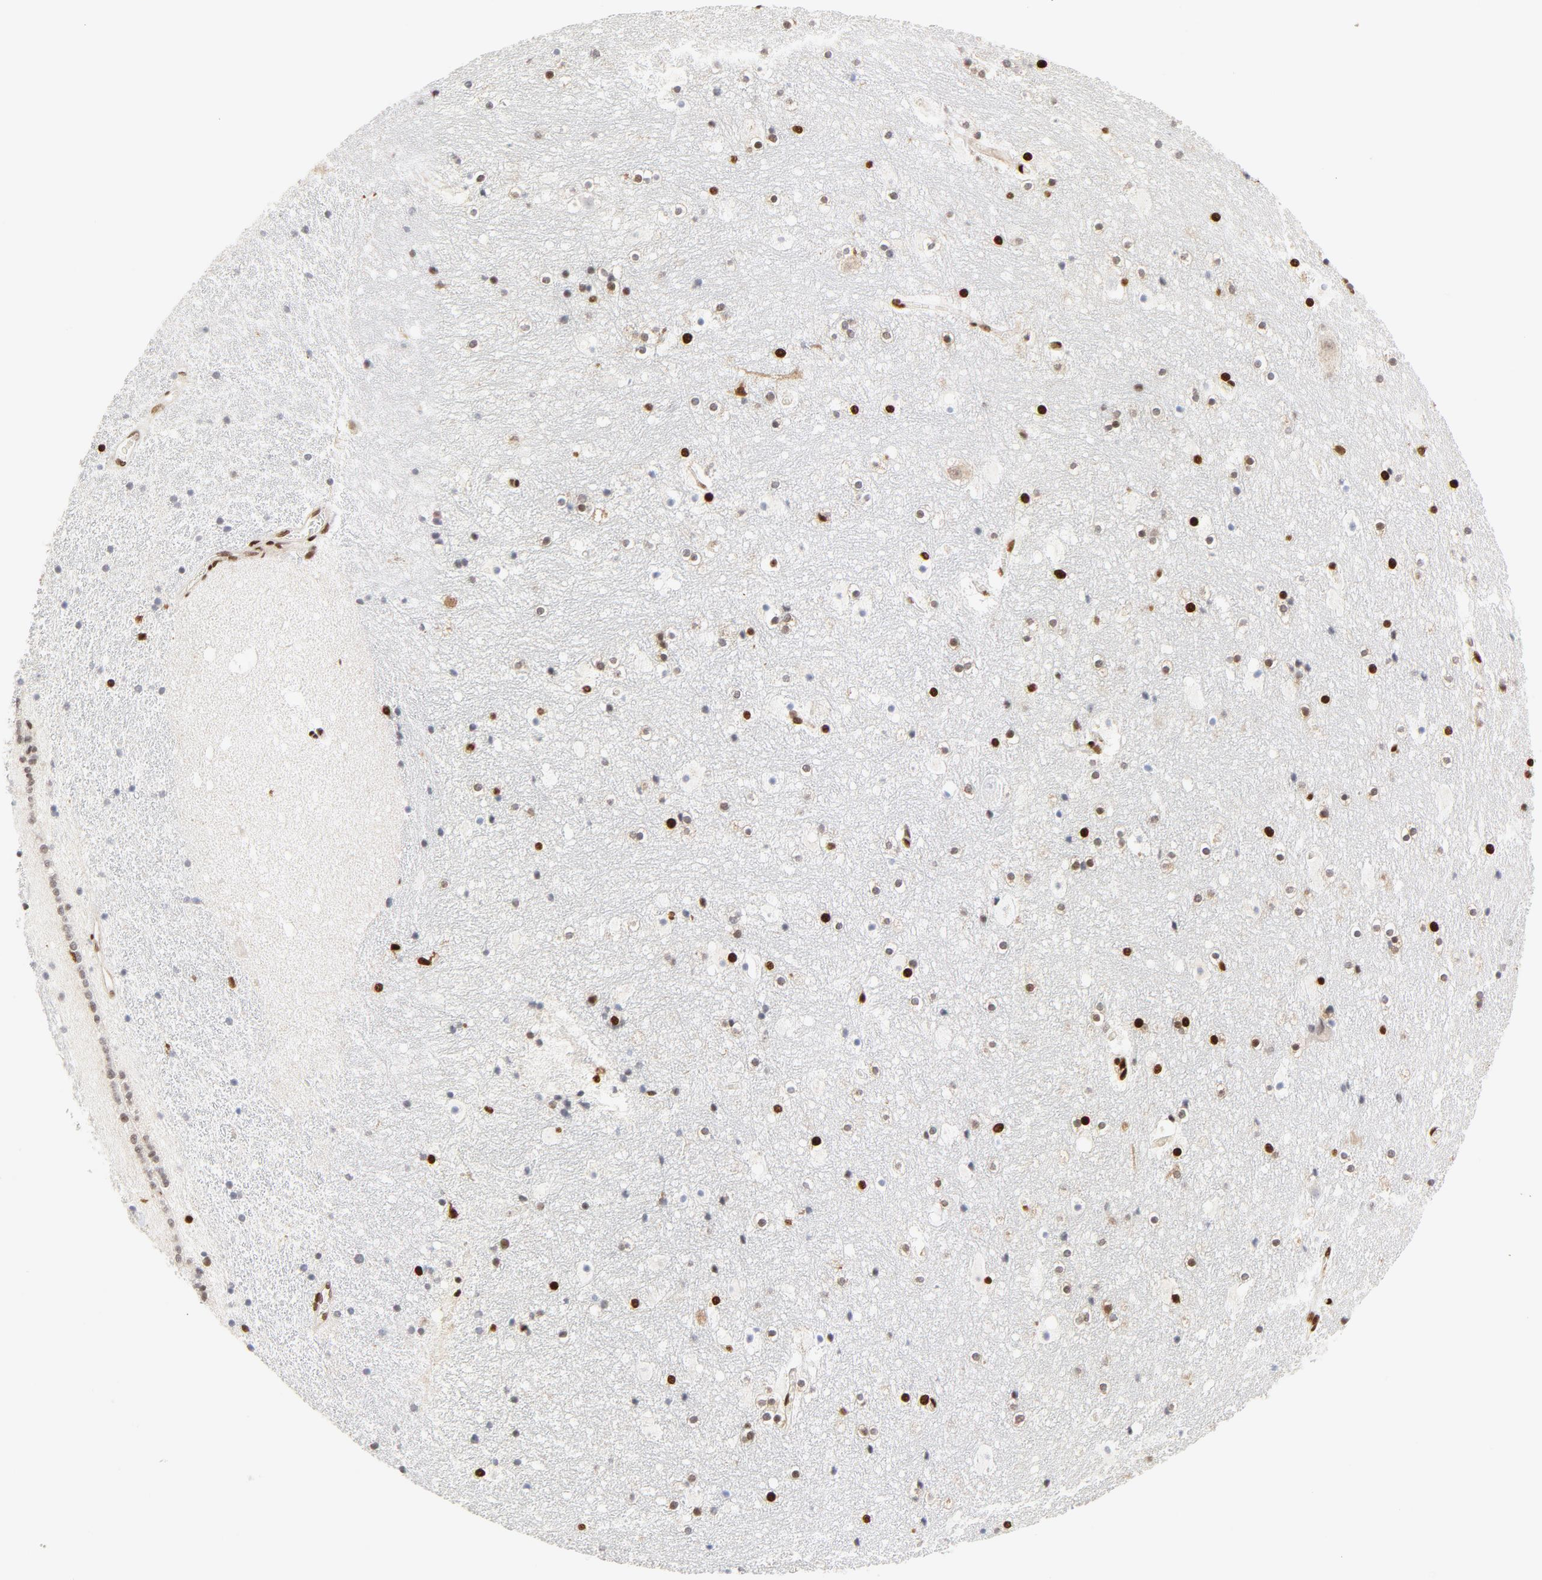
{"staining": {"intensity": "weak", "quantity": "<25%", "location": "nuclear"}, "tissue": "hippocampus", "cell_type": "Glial cells", "image_type": "normal", "snomed": [{"axis": "morphology", "description": "Normal tissue, NOS"}, {"axis": "topography", "description": "Hippocampus"}], "caption": "DAB immunohistochemical staining of unremarkable human hippocampus demonstrates no significant expression in glial cells. (DAB (3,3'-diaminobenzidine) immunohistochemistry, high magnification).", "gene": "MEF2A", "patient": {"sex": "male", "age": 45}}